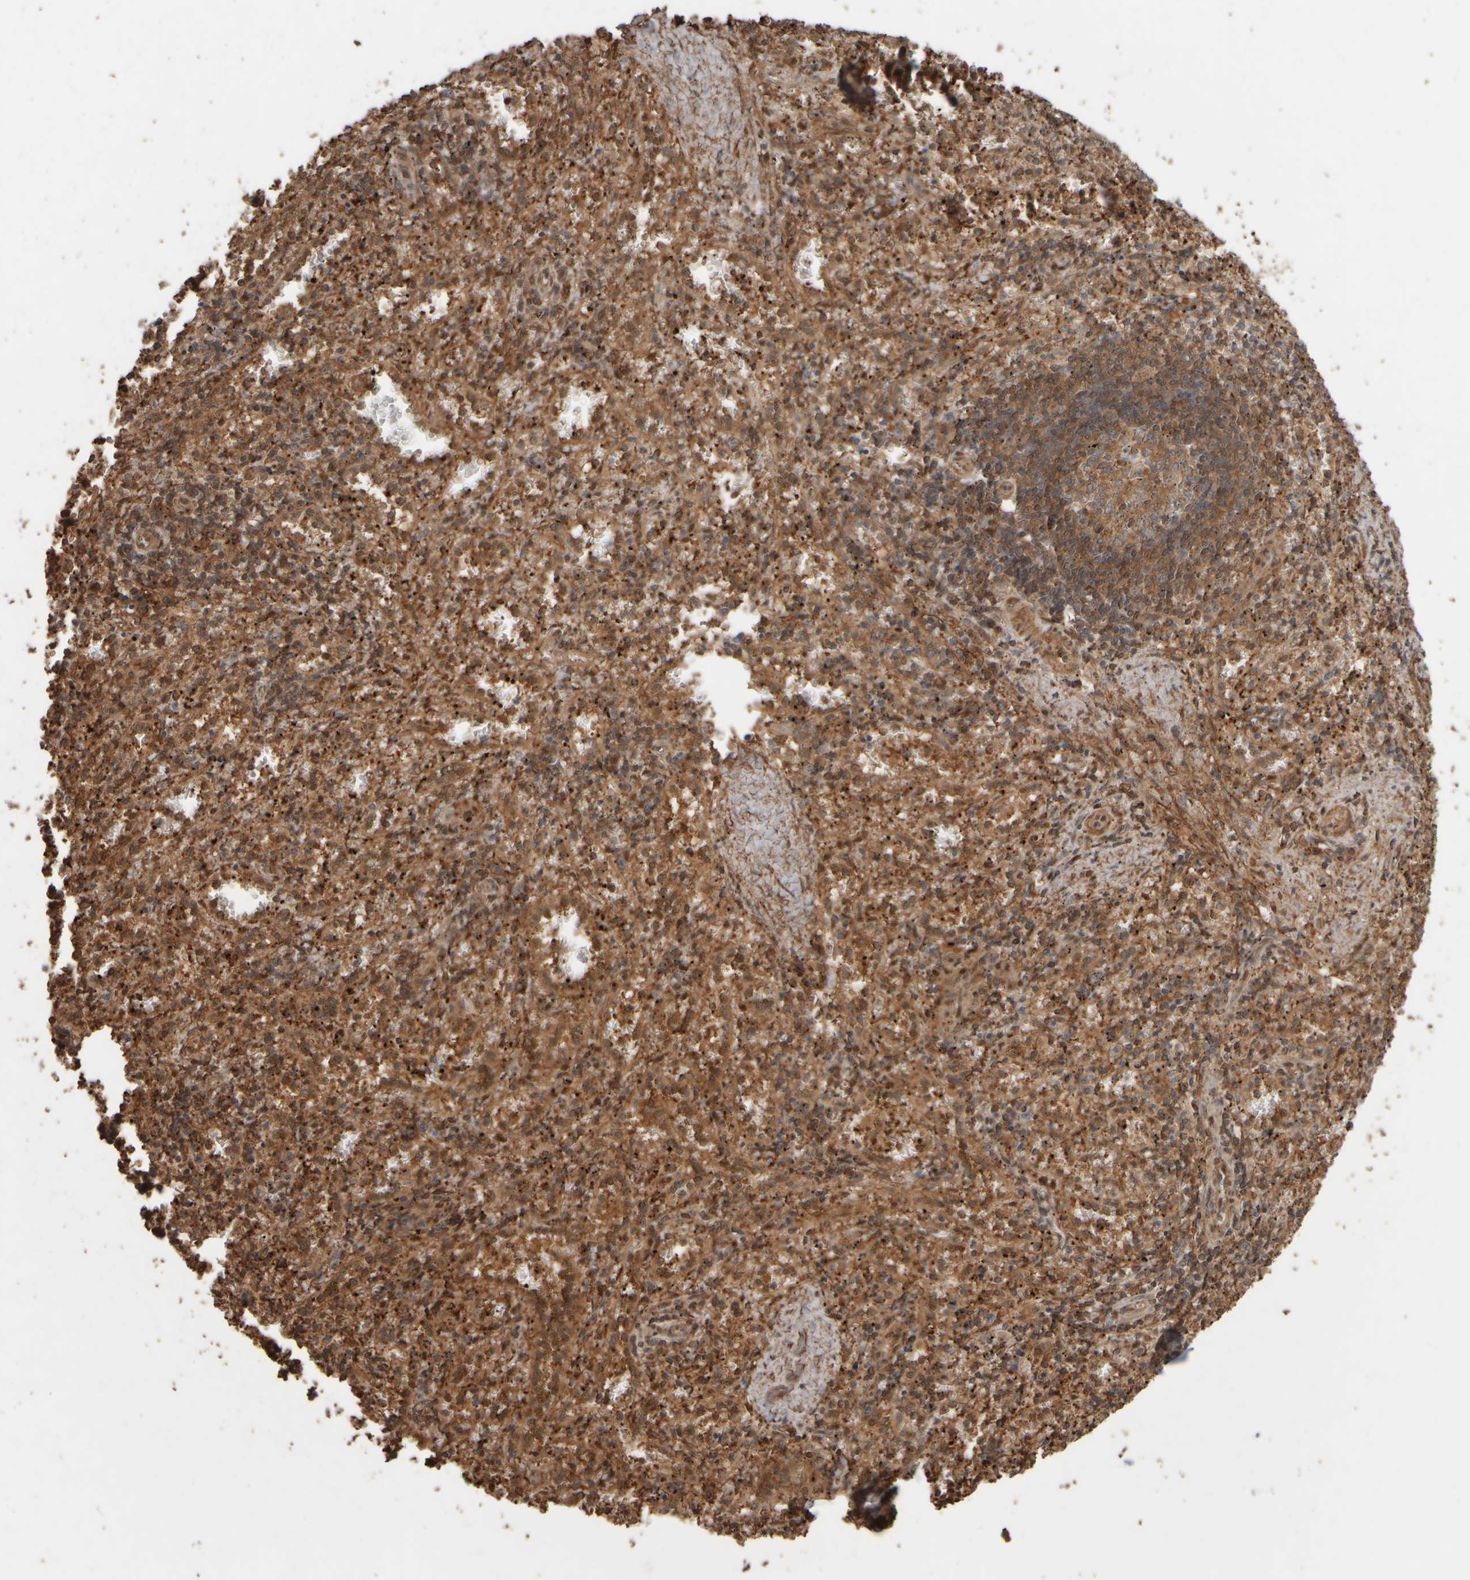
{"staining": {"intensity": "moderate", "quantity": ">75%", "location": "cytoplasmic/membranous,nuclear"}, "tissue": "spleen", "cell_type": "Cells in red pulp", "image_type": "normal", "snomed": [{"axis": "morphology", "description": "Normal tissue, NOS"}, {"axis": "topography", "description": "Spleen"}], "caption": "The histopathology image reveals immunohistochemical staining of normal spleen. There is moderate cytoplasmic/membranous,nuclear positivity is seen in approximately >75% of cells in red pulp.", "gene": "SPHK1", "patient": {"sex": "male", "age": 11}}